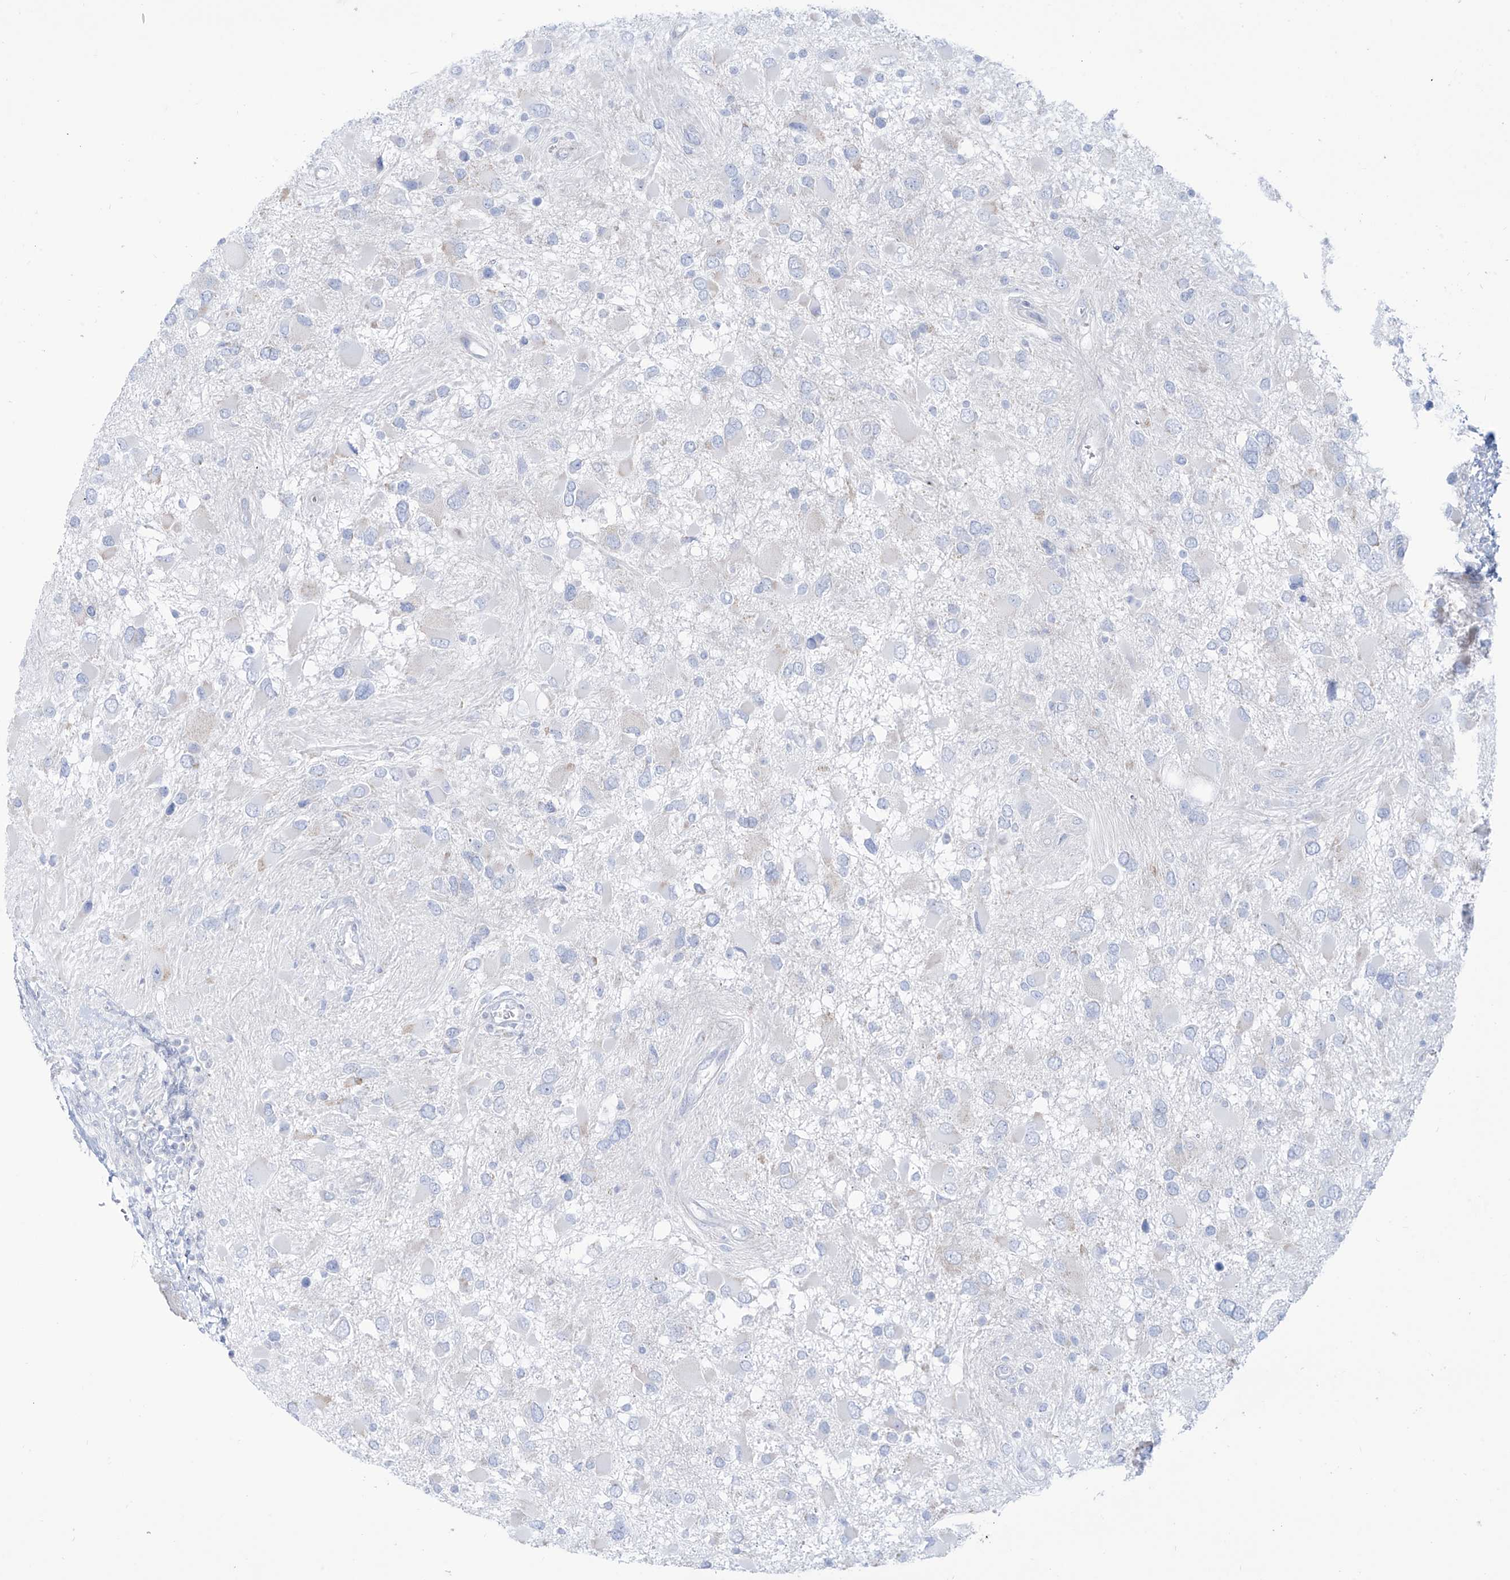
{"staining": {"intensity": "negative", "quantity": "none", "location": "none"}, "tissue": "glioma", "cell_type": "Tumor cells", "image_type": "cancer", "snomed": [{"axis": "morphology", "description": "Glioma, malignant, High grade"}, {"axis": "topography", "description": "Brain"}], "caption": "A histopathology image of glioma stained for a protein reveals no brown staining in tumor cells.", "gene": "SLC26A3", "patient": {"sex": "male", "age": 53}}